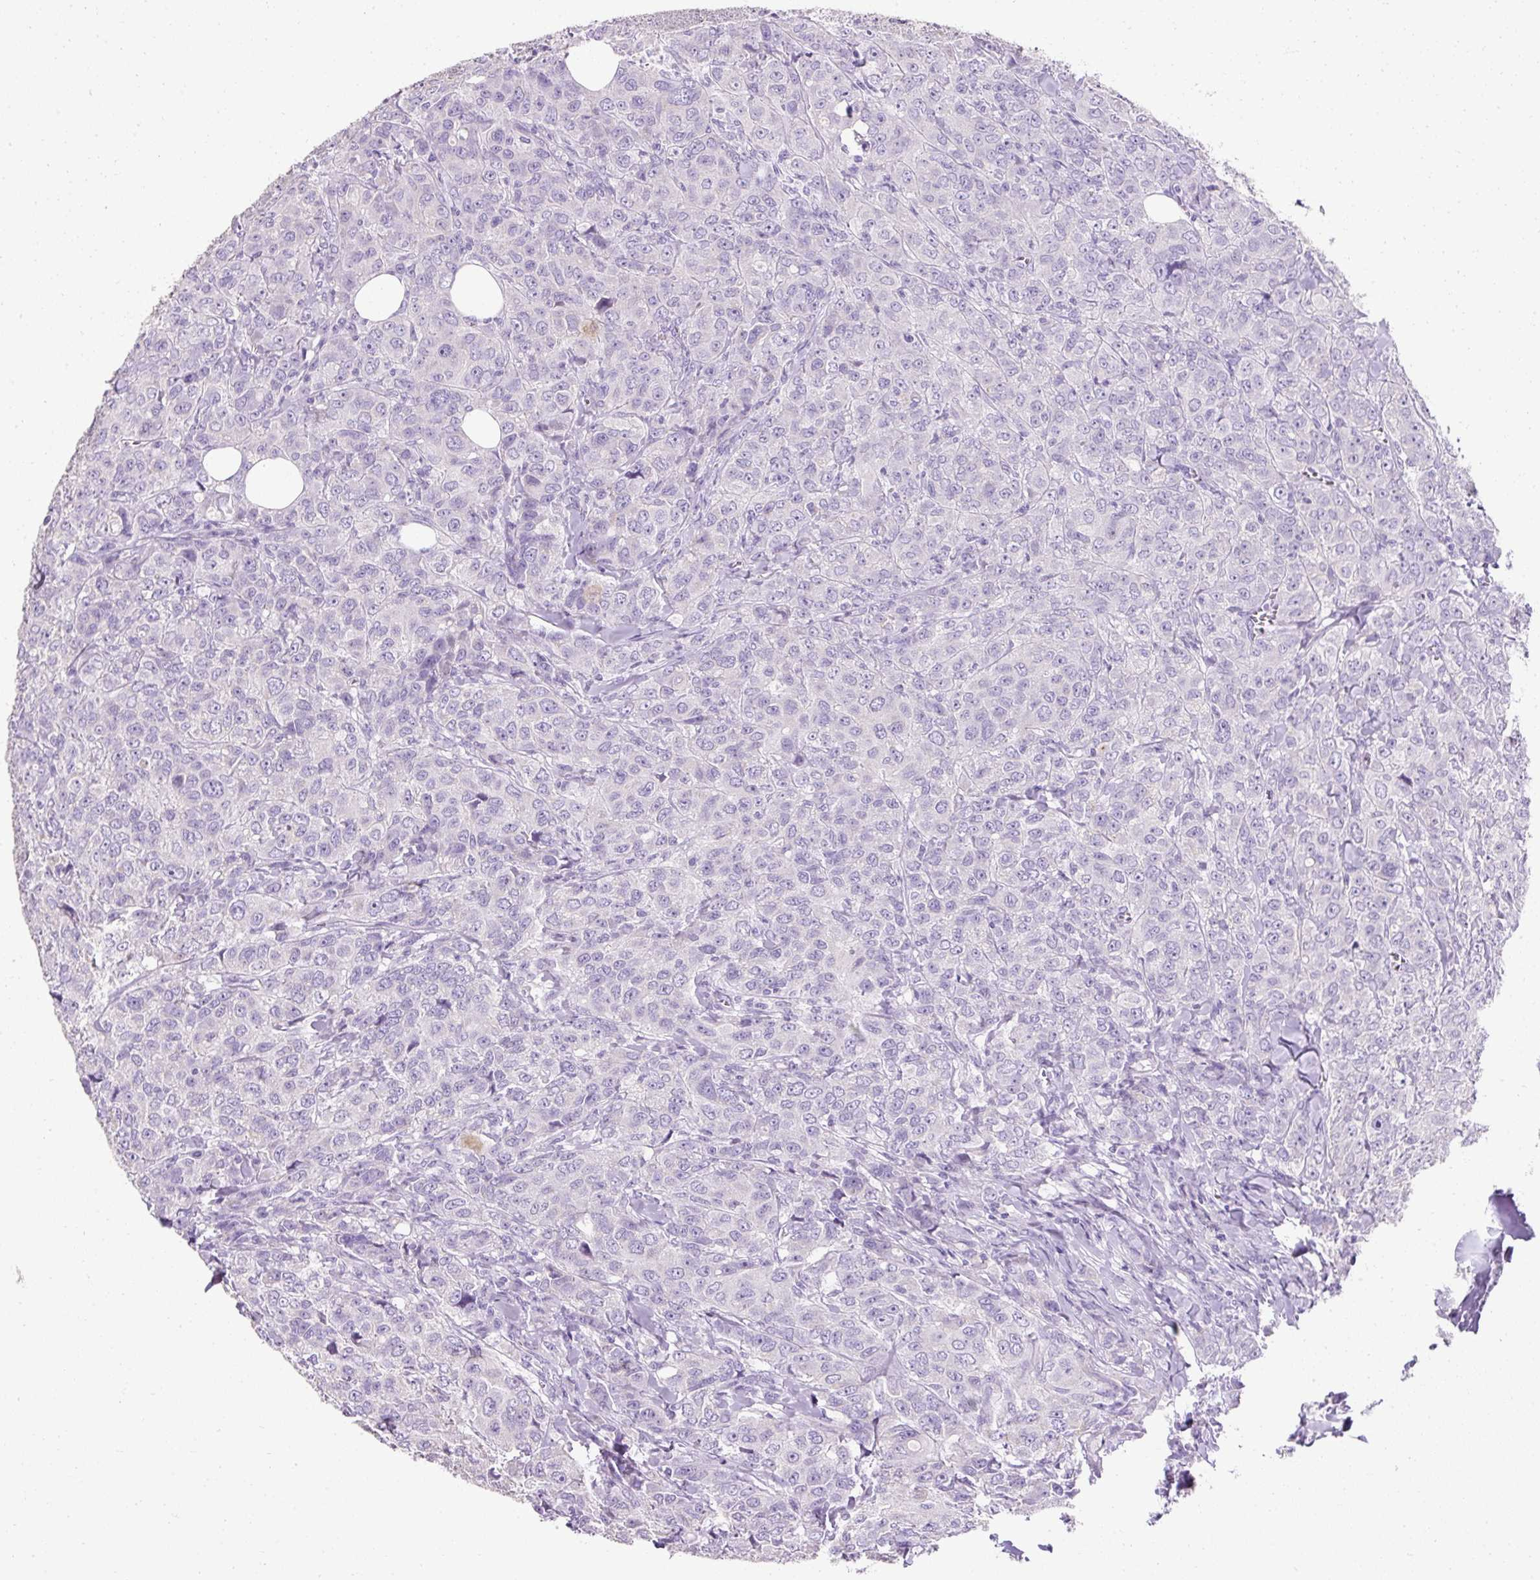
{"staining": {"intensity": "negative", "quantity": "none", "location": "none"}, "tissue": "breast cancer", "cell_type": "Tumor cells", "image_type": "cancer", "snomed": [{"axis": "morphology", "description": "Duct carcinoma"}, {"axis": "topography", "description": "Breast"}], "caption": "A histopathology image of human breast cancer (intraductal carcinoma) is negative for staining in tumor cells.", "gene": "C2CD4C", "patient": {"sex": "female", "age": 43}}